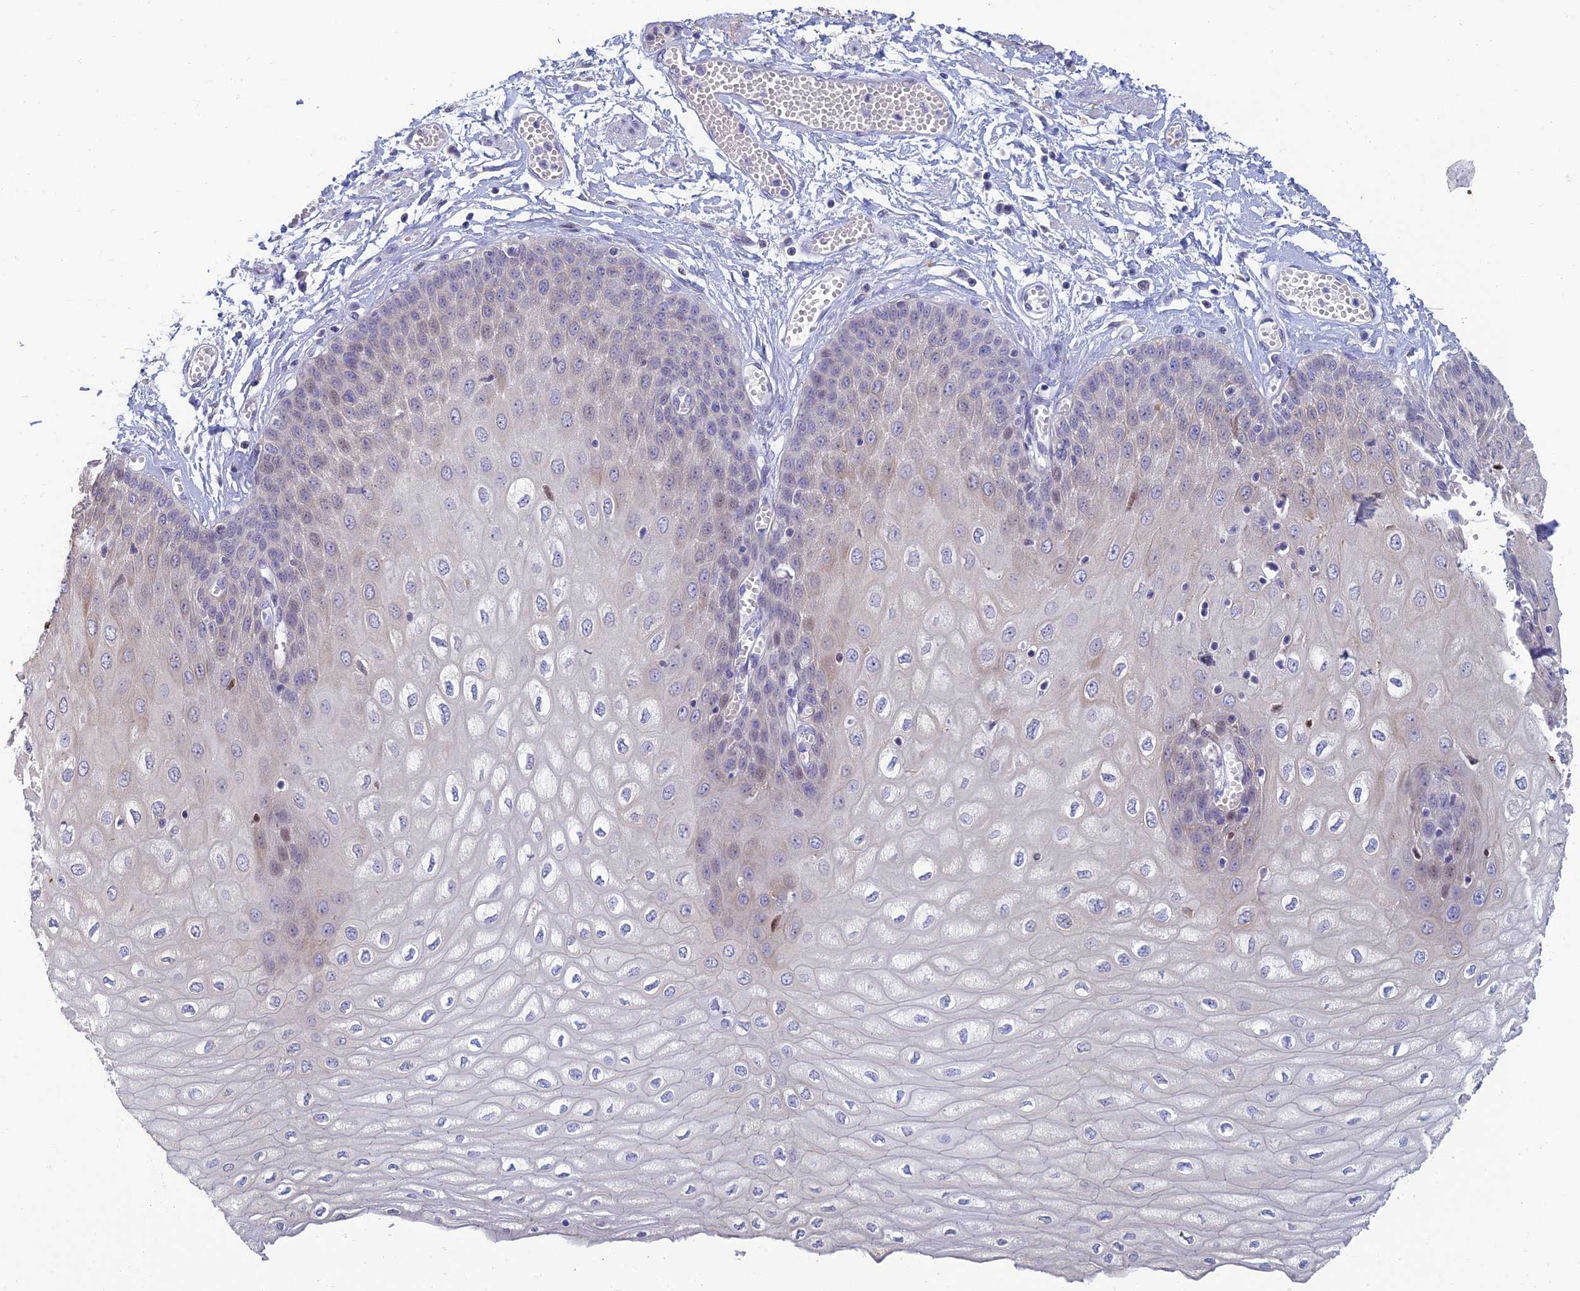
{"staining": {"intensity": "weak", "quantity": "<25%", "location": "cytoplasmic/membranous"}, "tissue": "esophagus", "cell_type": "Squamous epithelial cells", "image_type": "normal", "snomed": [{"axis": "morphology", "description": "Normal tissue, NOS"}, {"axis": "topography", "description": "Esophagus"}], "caption": "Squamous epithelial cells are negative for brown protein staining in normal esophagus. (DAB immunohistochemistry (IHC) with hematoxylin counter stain).", "gene": "NEURL1", "patient": {"sex": "male", "age": 60}}